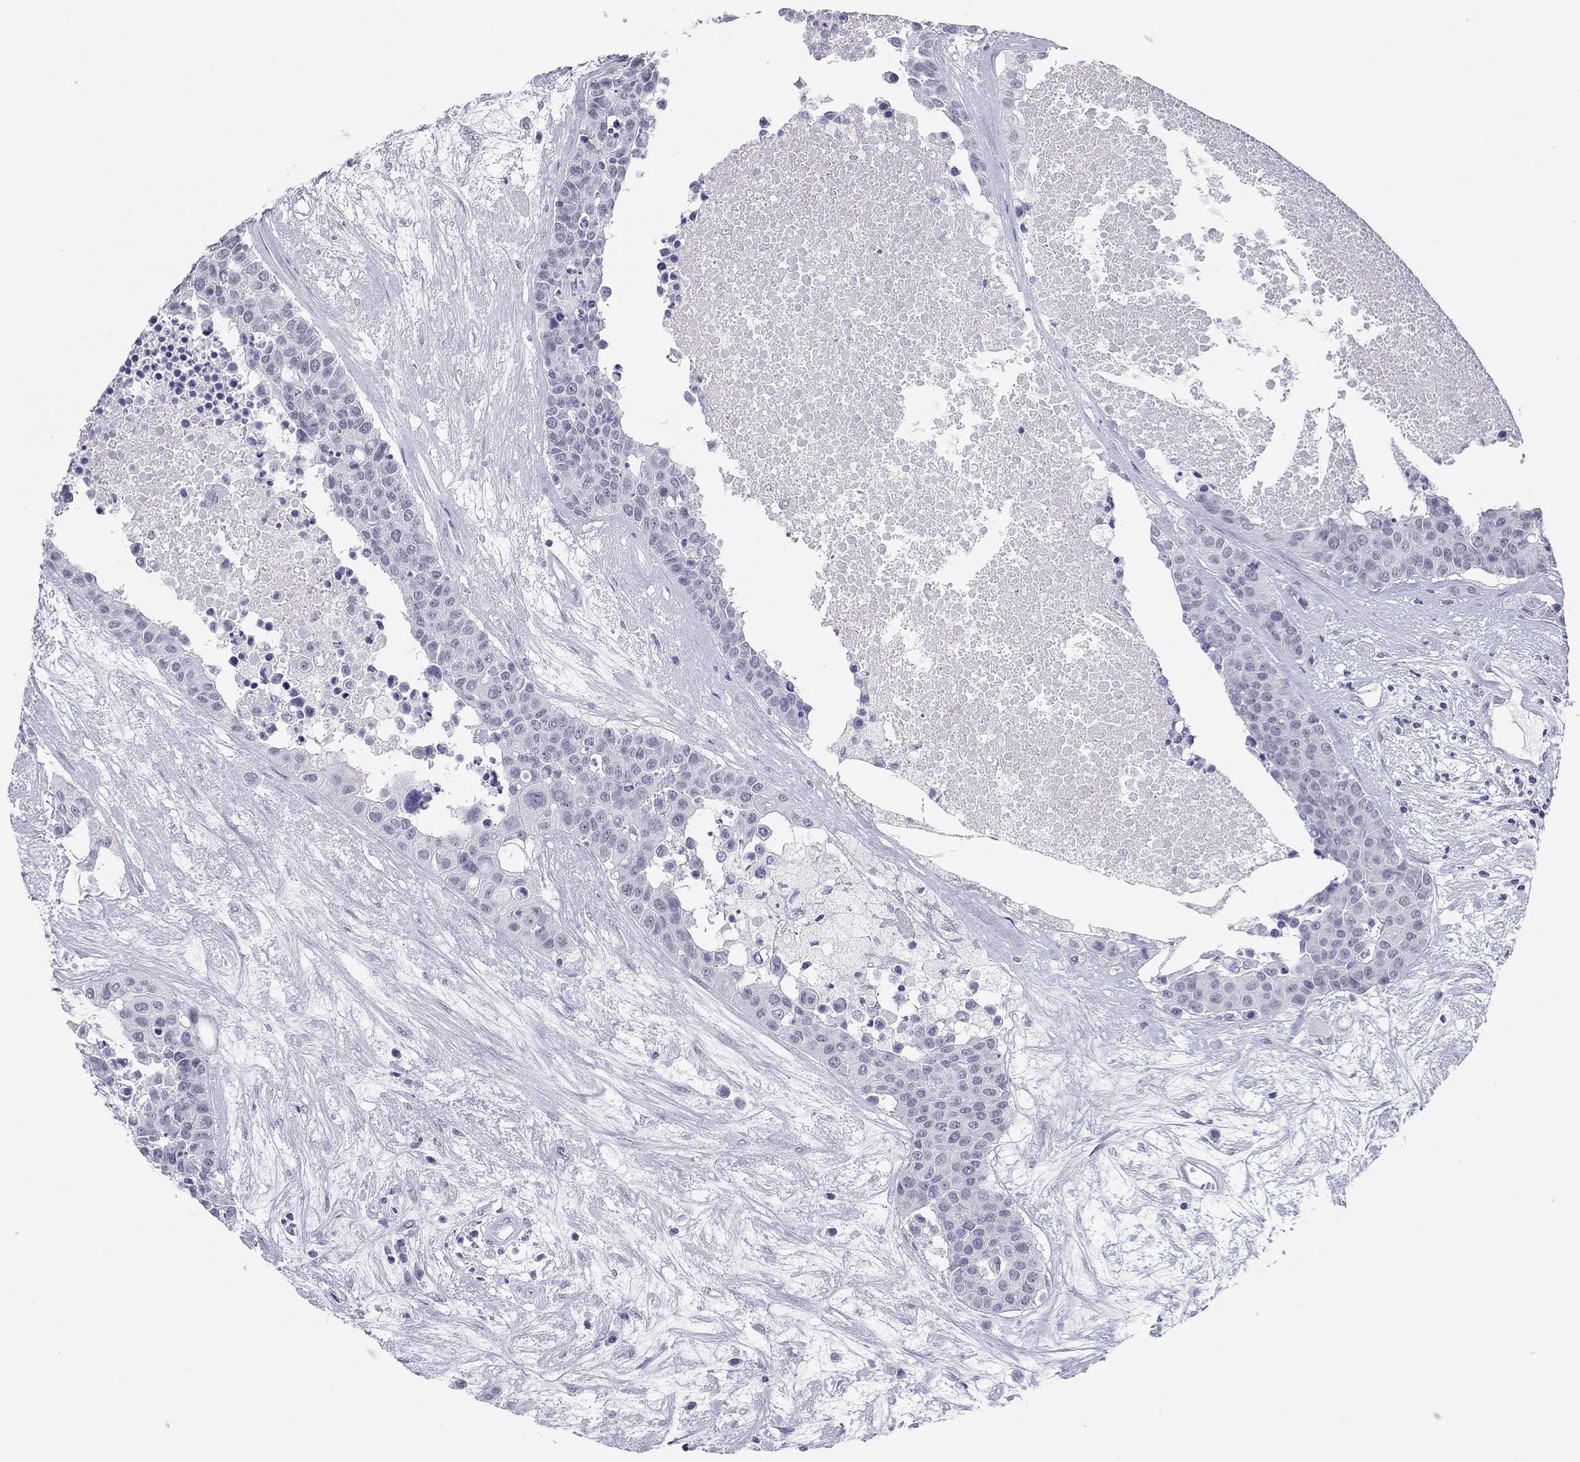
{"staining": {"intensity": "negative", "quantity": "none", "location": "none"}, "tissue": "carcinoid", "cell_type": "Tumor cells", "image_type": "cancer", "snomed": [{"axis": "morphology", "description": "Carcinoid, malignant, NOS"}, {"axis": "topography", "description": "Colon"}], "caption": "Protein analysis of malignant carcinoid demonstrates no significant expression in tumor cells.", "gene": "JHY", "patient": {"sex": "male", "age": 81}}